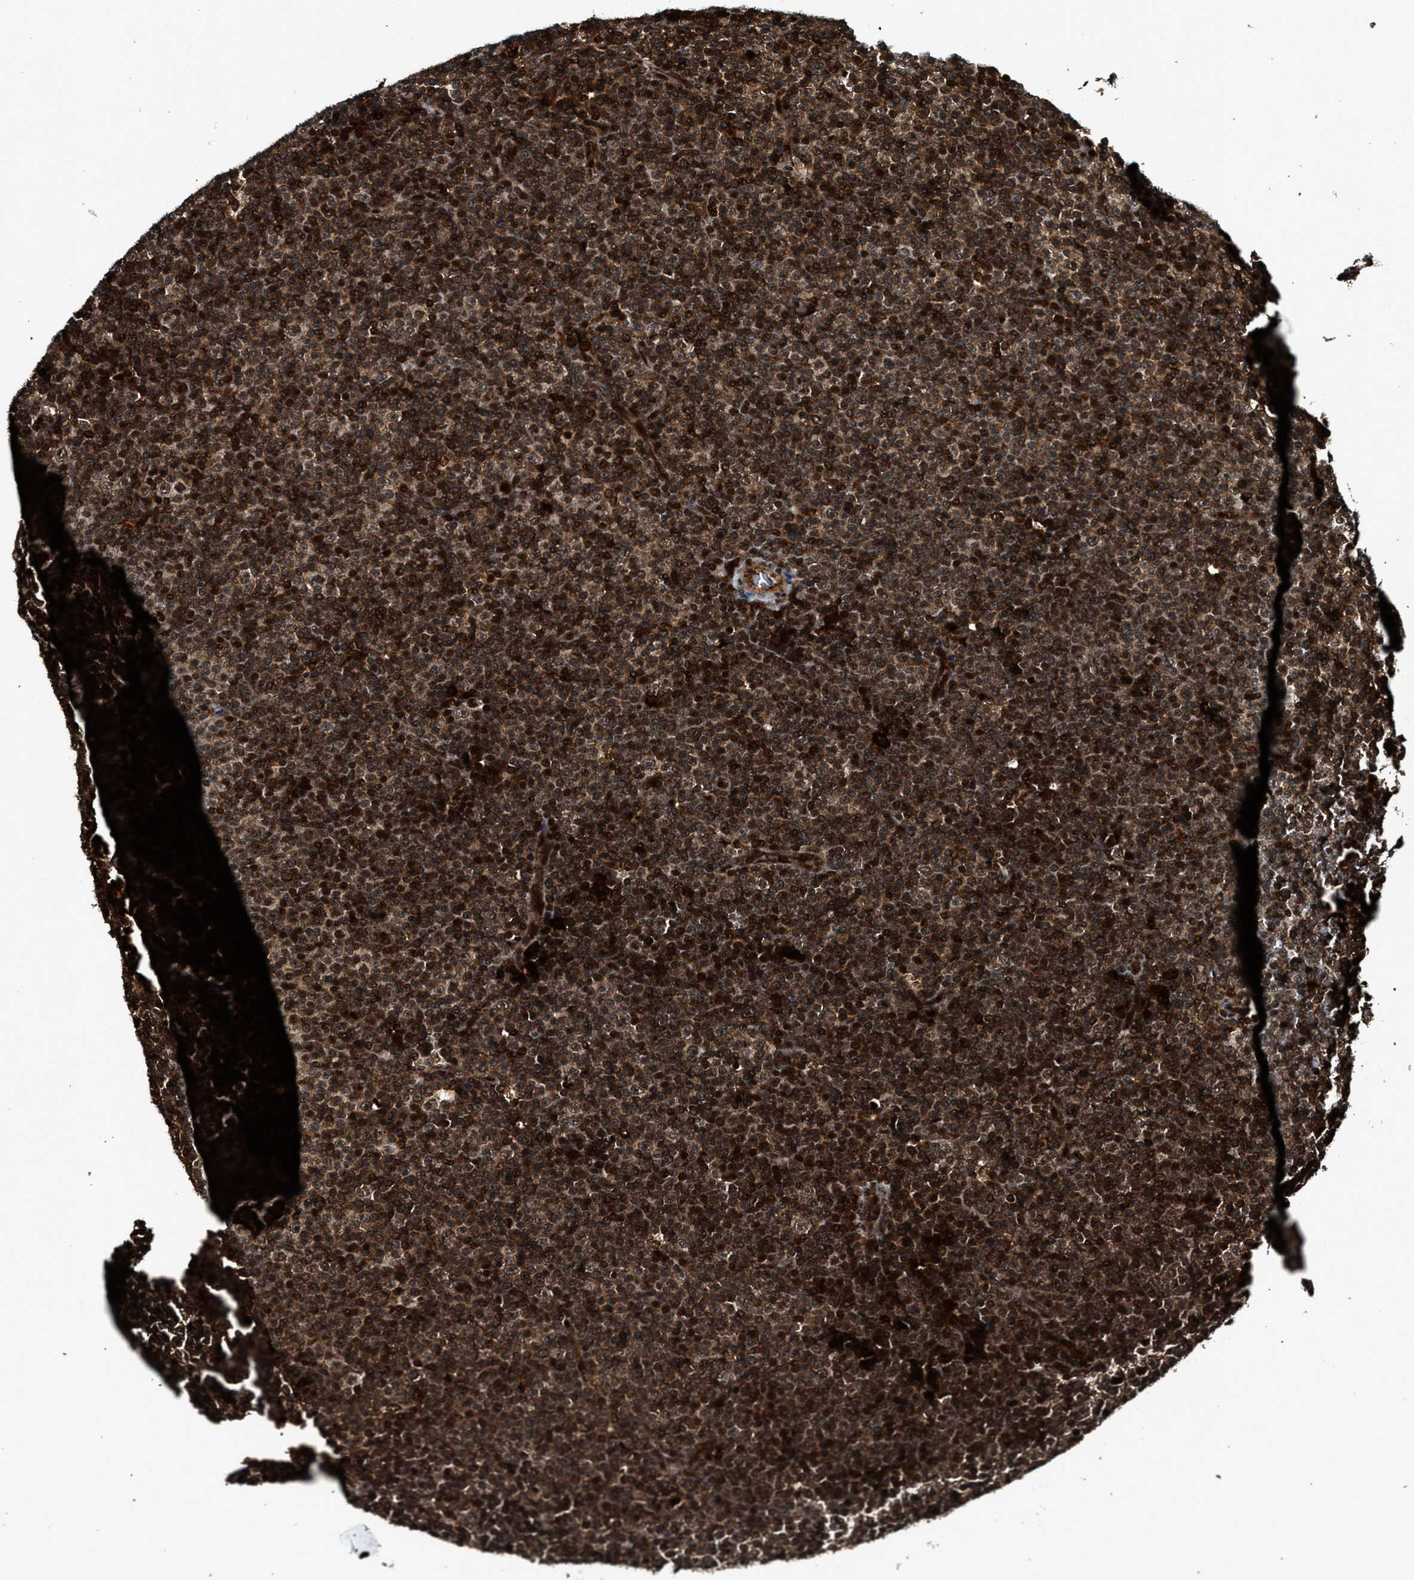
{"staining": {"intensity": "strong", "quantity": ">75%", "location": "cytoplasmic/membranous,nuclear"}, "tissue": "lymphoma", "cell_type": "Tumor cells", "image_type": "cancer", "snomed": [{"axis": "morphology", "description": "Malignant lymphoma, non-Hodgkin's type, Low grade"}, {"axis": "topography", "description": "Lymph node"}], "caption": "Immunohistochemistry of lymphoma exhibits high levels of strong cytoplasmic/membranous and nuclear staining in approximately >75% of tumor cells.", "gene": "MDM2", "patient": {"sex": "female", "age": 67}}